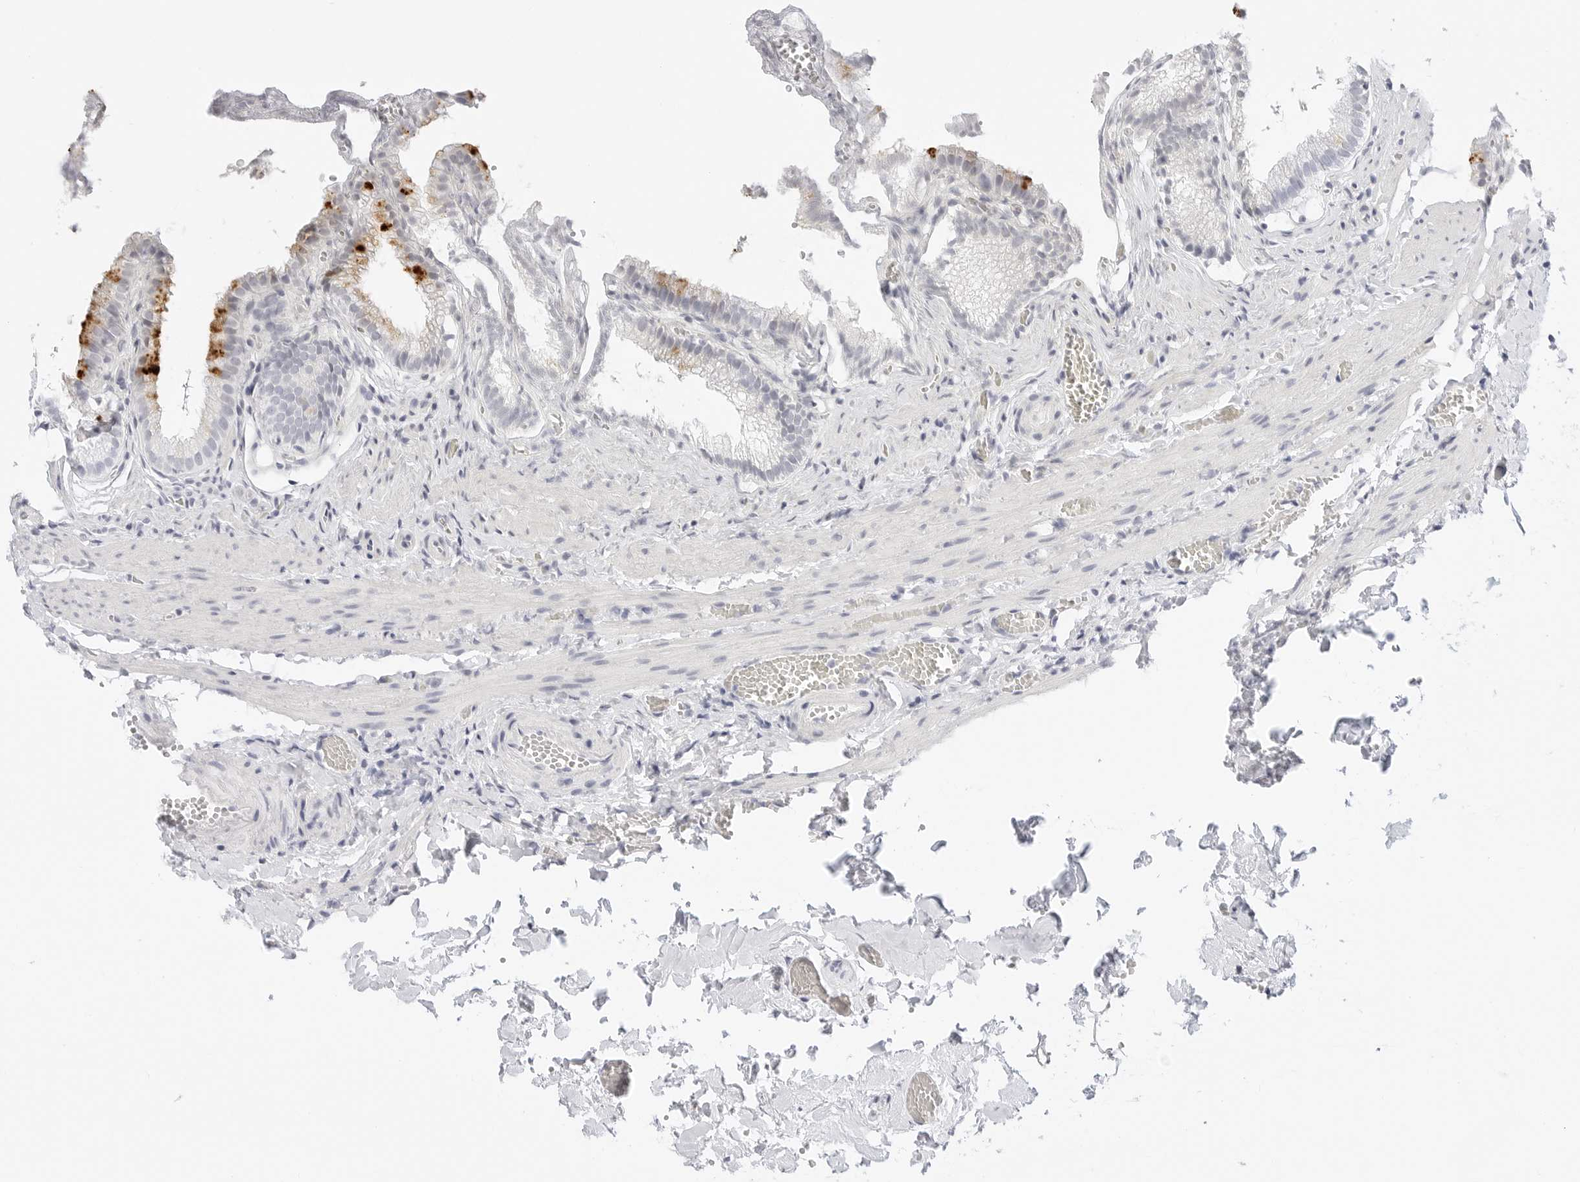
{"staining": {"intensity": "moderate", "quantity": "<25%", "location": "cytoplasmic/membranous"}, "tissue": "gallbladder", "cell_type": "Glandular cells", "image_type": "normal", "snomed": [{"axis": "morphology", "description": "Normal tissue, NOS"}, {"axis": "topography", "description": "Gallbladder"}], "caption": "Immunohistochemical staining of benign human gallbladder shows low levels of moderate cytoplasmic/membranous staining in approximately <25% of glandular cells.", "gene": "TFF2", "patient": {"sex": "male", "age": 38}}